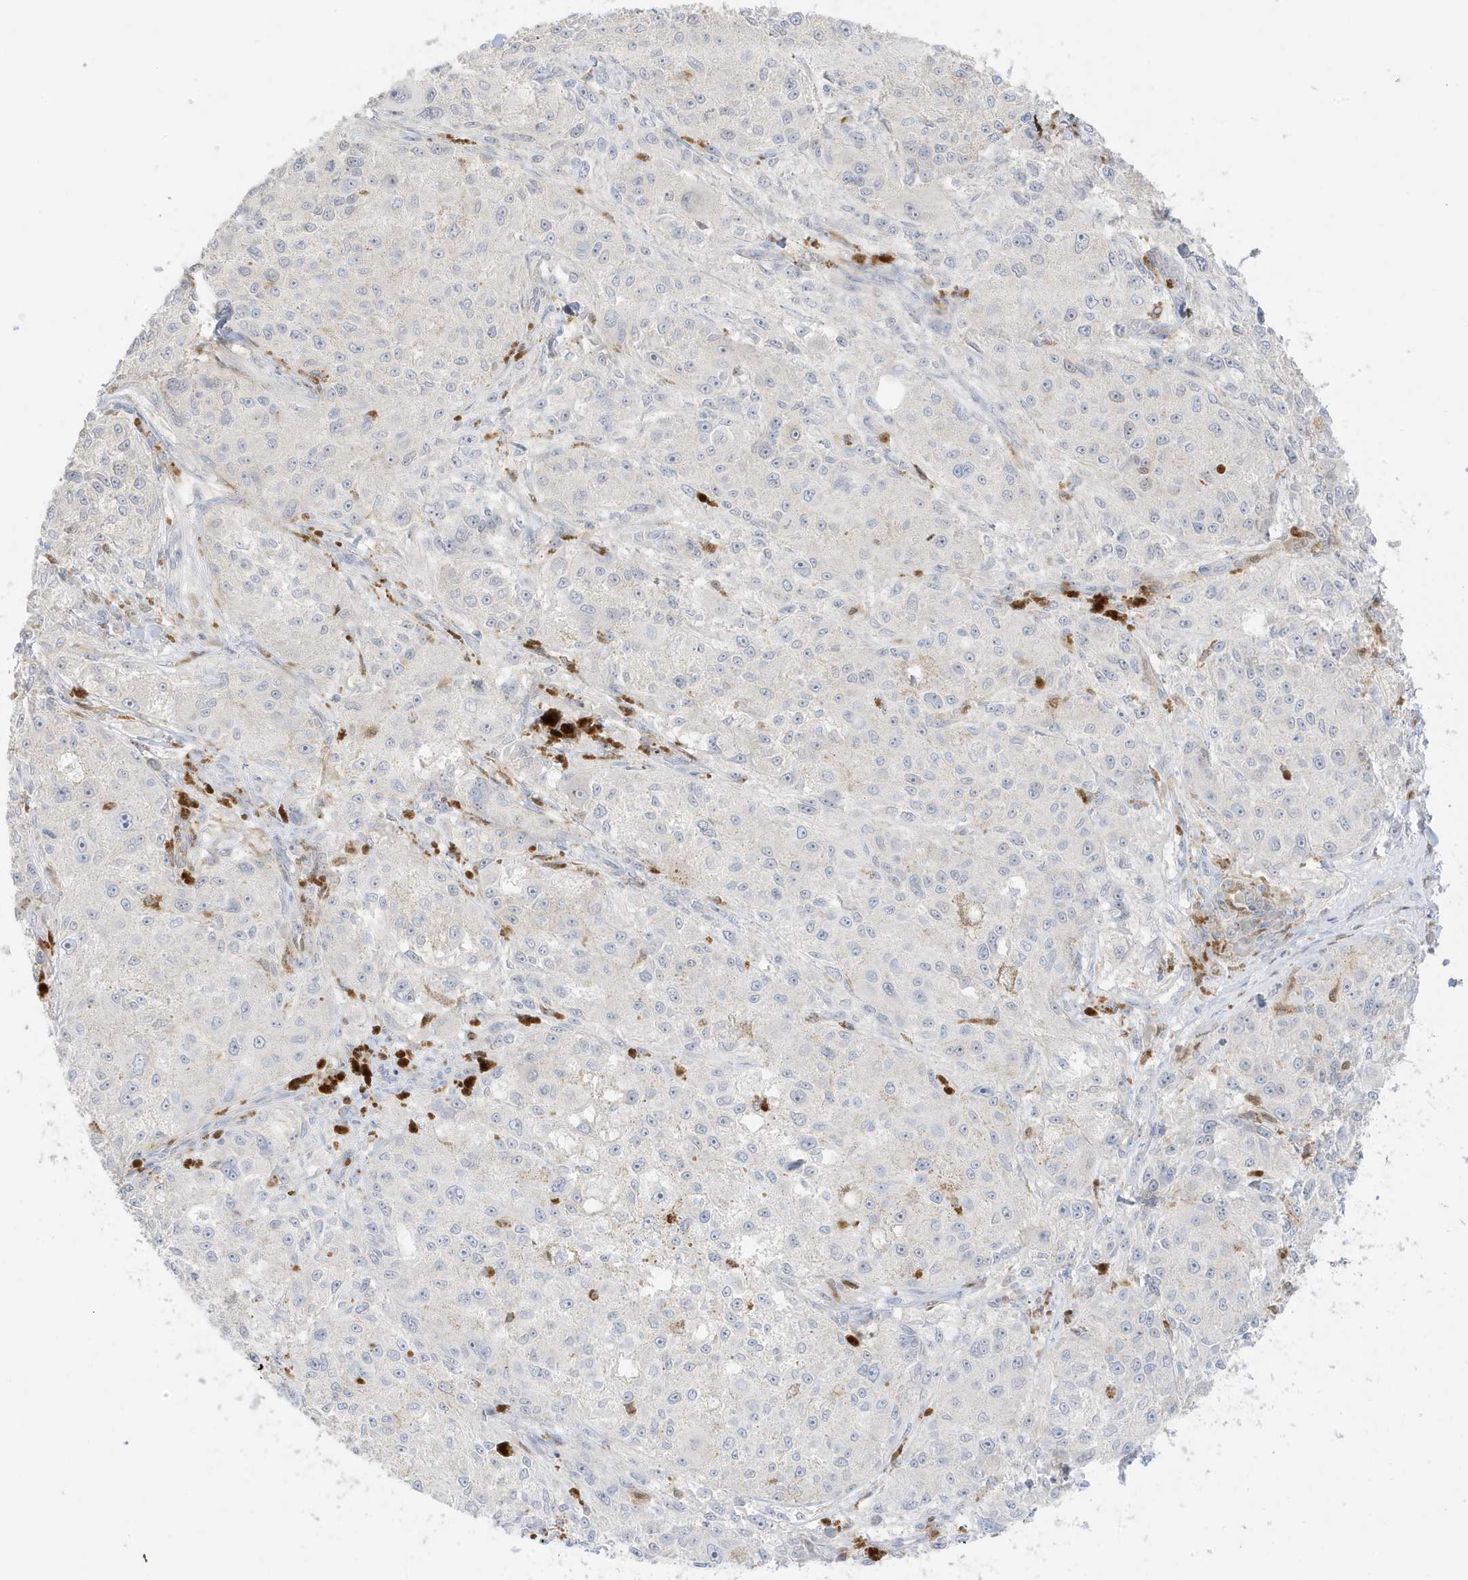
{"staining": {"intensity": "negative", "quantity": "none", "location": "none"}, "tissue": "melanoma", "cell_type": "Tumor cells", "image_type": "cancer", "snomed": [{"axis": "morphology", "description": "Necrosis, NOS"}, {"axis": "morphology", "description": "Malignant melanoma, NOS"}, {"axis": "topography", "description": "Skin"}], "caption": "Immunohistochemistry micrograph of neoplastic tissue: human malignant melanoma stained with DAB demonstrates no significant protein expression in tumor cells.", "gene": "GCA", "patient": {"sex": "female", "age": 87}}